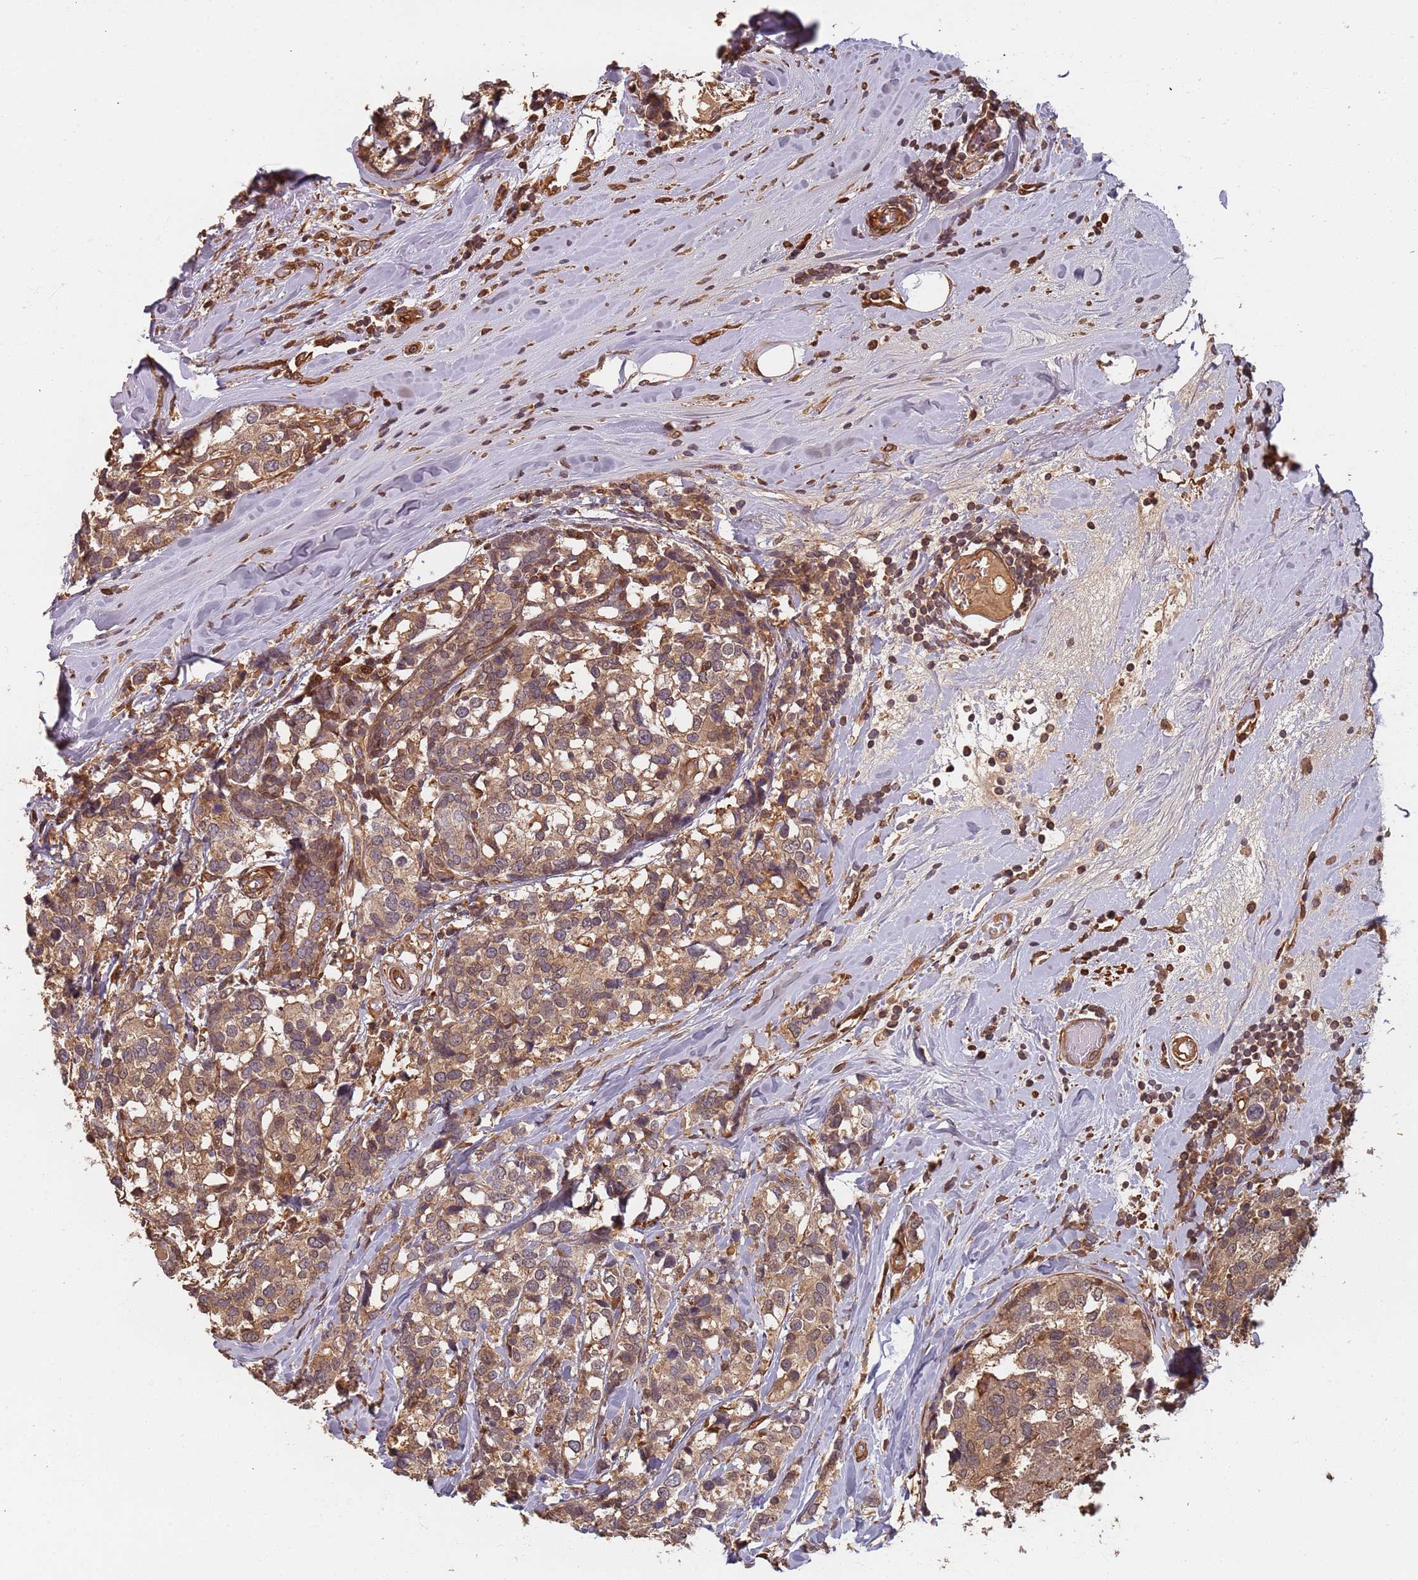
{"staining": {"intensity": "moderate", "quantity": ">75%", "location": "cytoplasmic/membranous"}, "tissue": "breast cancer", "cell_type": "Tumor cells", "image_type": "cancer", "snomed": [{"axis": "morphology", "description": "Lobular carcinoma"}, {"axis": "topography", "description": "Breast"}], "caption": "This histopathology image demonstrates IHC staining of human breast cancer (lobular carcinoma), with medium moderate cytoplasmic/membranous positivity in about >75% of tumor cells.", "gene": "SDCCAG8", "patient": {"sex": "female", "age": 59}}